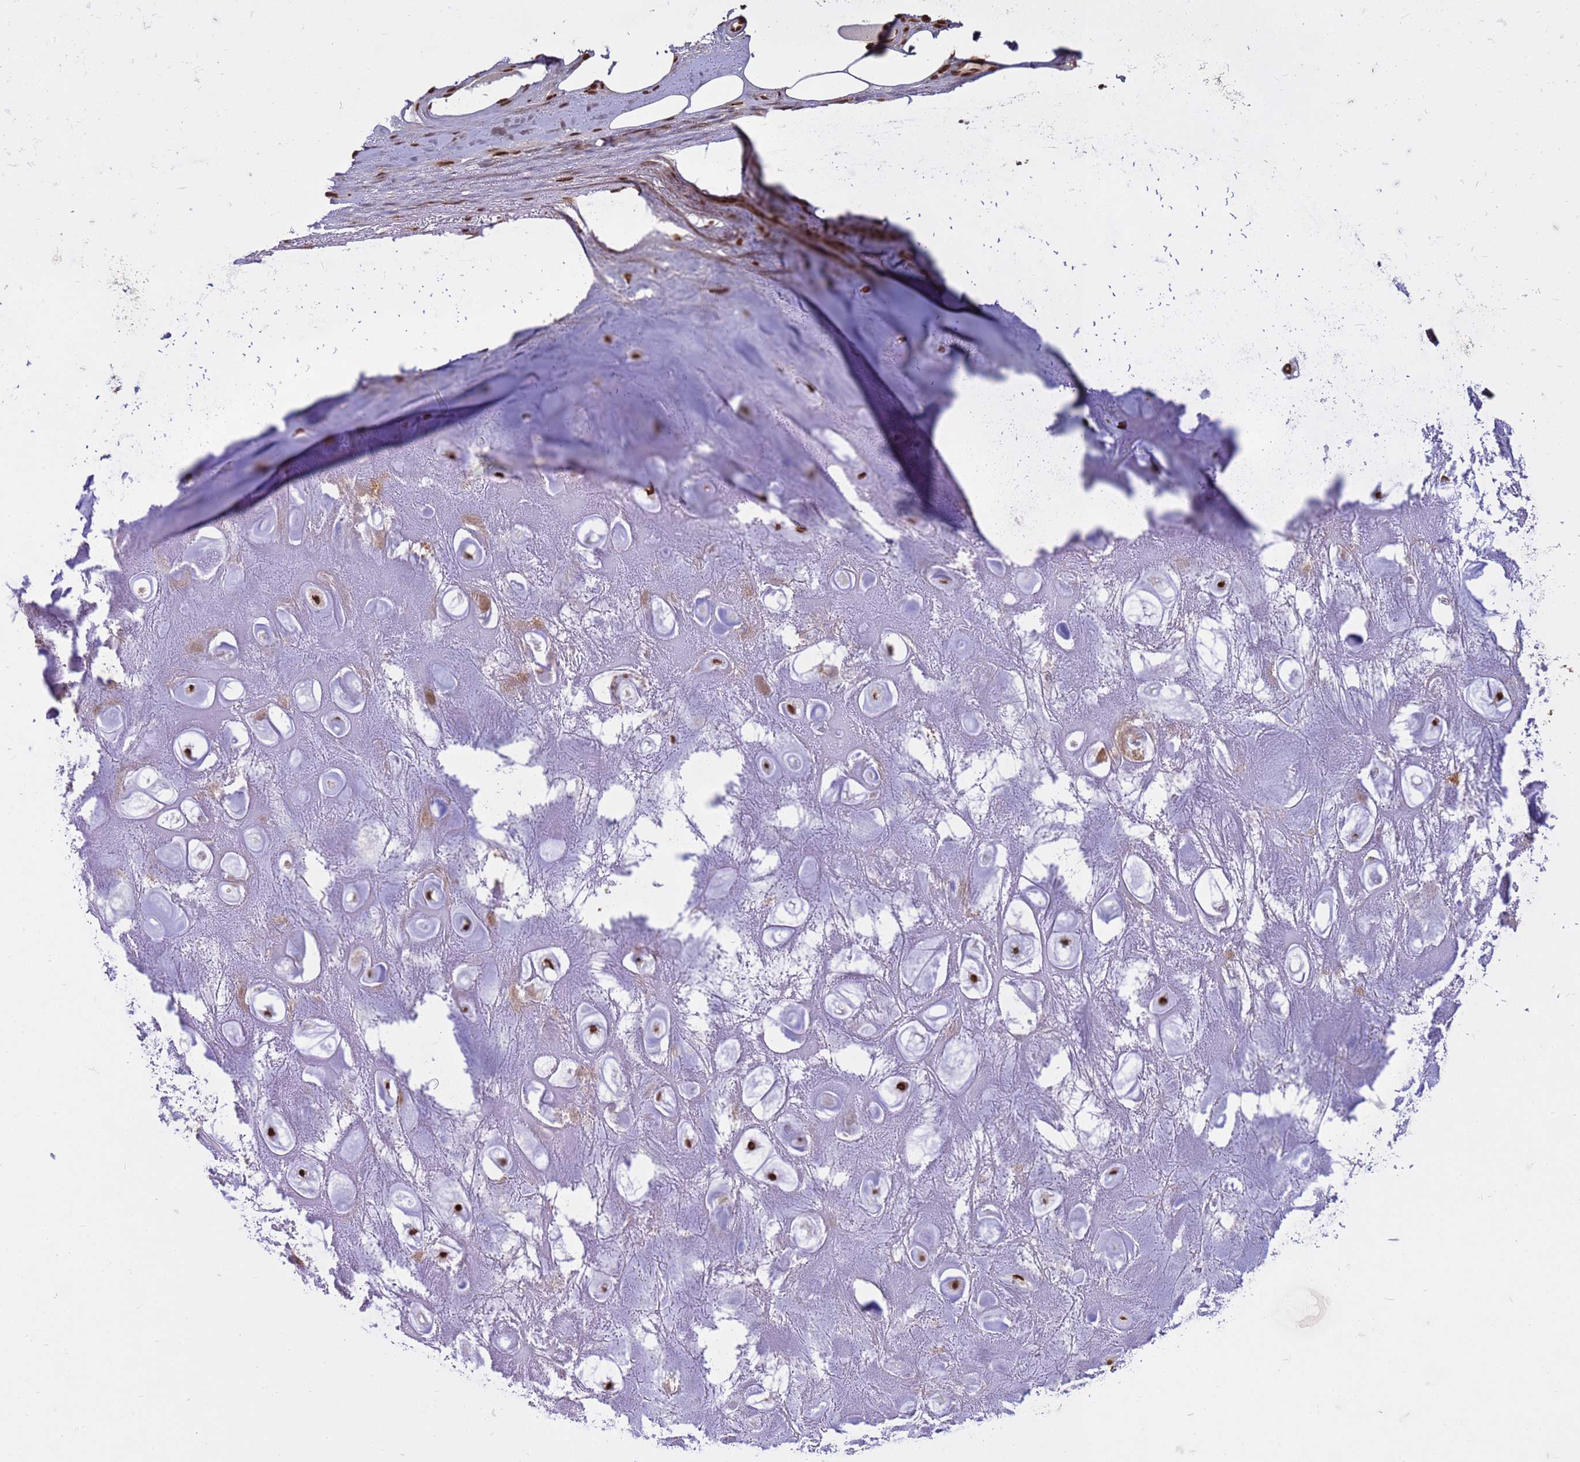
{"staining": {"intensity": "strong", "quantity": ">75%", "location": "nuclear"}, "tissue": "adipose tissue", "cell_type": "Adipocytes", "image_type": "normal", "snomed": [{"axis": "morphology", "description": "Normal tissue, NOS"}, {"axis": "topography", "description": "Cartilage tissue"}], "caption": "A high amount of strong nuclear expression is identified in approximately >75% of adipocytes in benign adipose tissue.", "gene": "H3", "patient": {"sex": "male", "age": 81}}